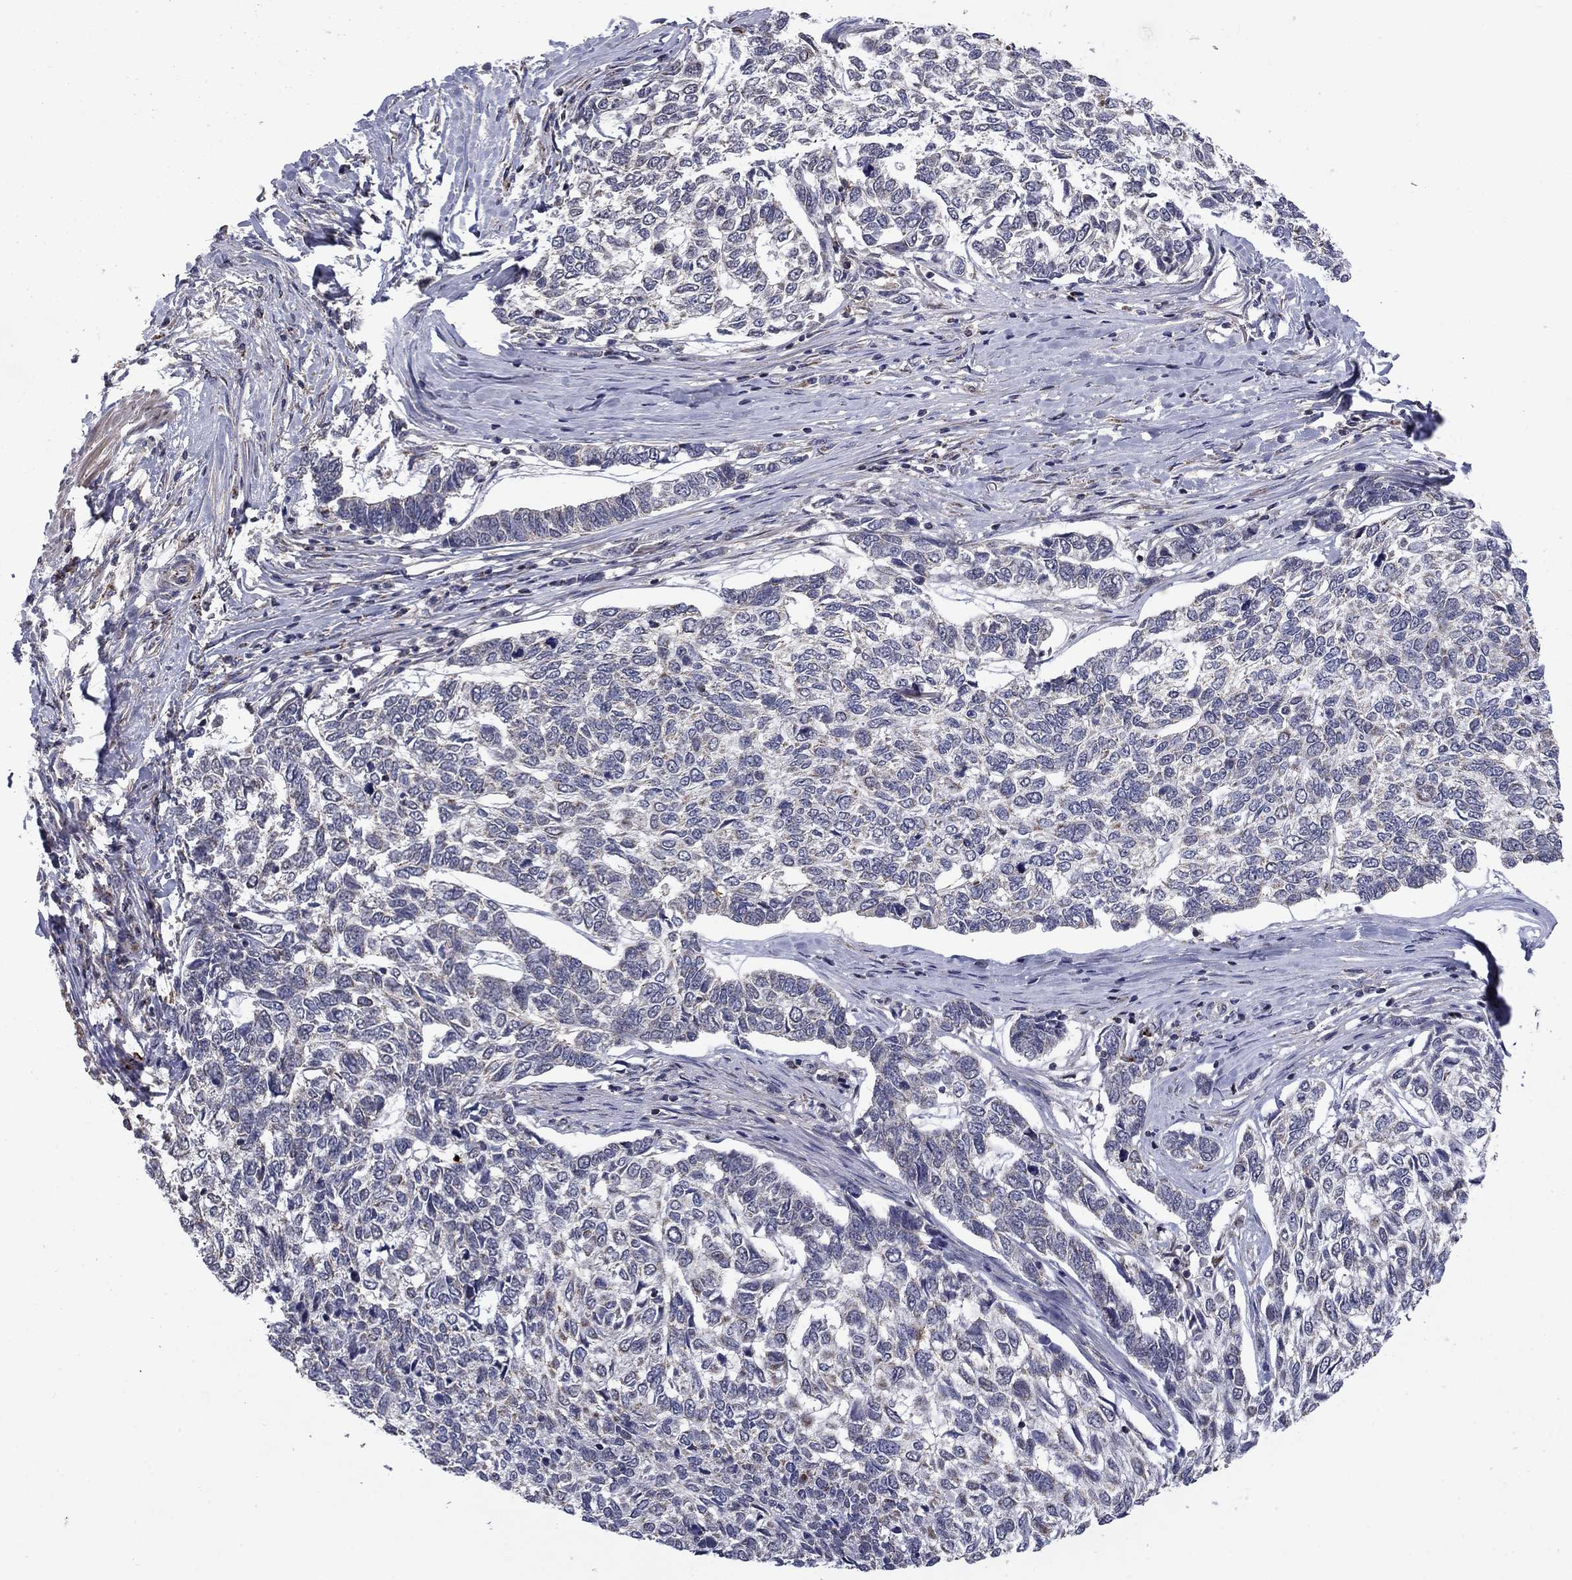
{"staining": {"intensity": "negative", "quantity": "none", "location": "none"}, "tissue": "skin cancer", "cell_type": "Tumor cells", "image_type": "cancer", "snomed": [{"axis": "morphology", "description": "Basal cell carcinoma"}, {"axis": "topography", "description": "Skin"}], "caption": "IHC image of neoplastic tissue: skin cancer (basal cell carcinoma) stained with DAB (3,3'-diaminobenzidine) shows no significant protein staining in tumor cells.", "gene": "DOP1B", "patient": {"sex": "female", "age": 65}}